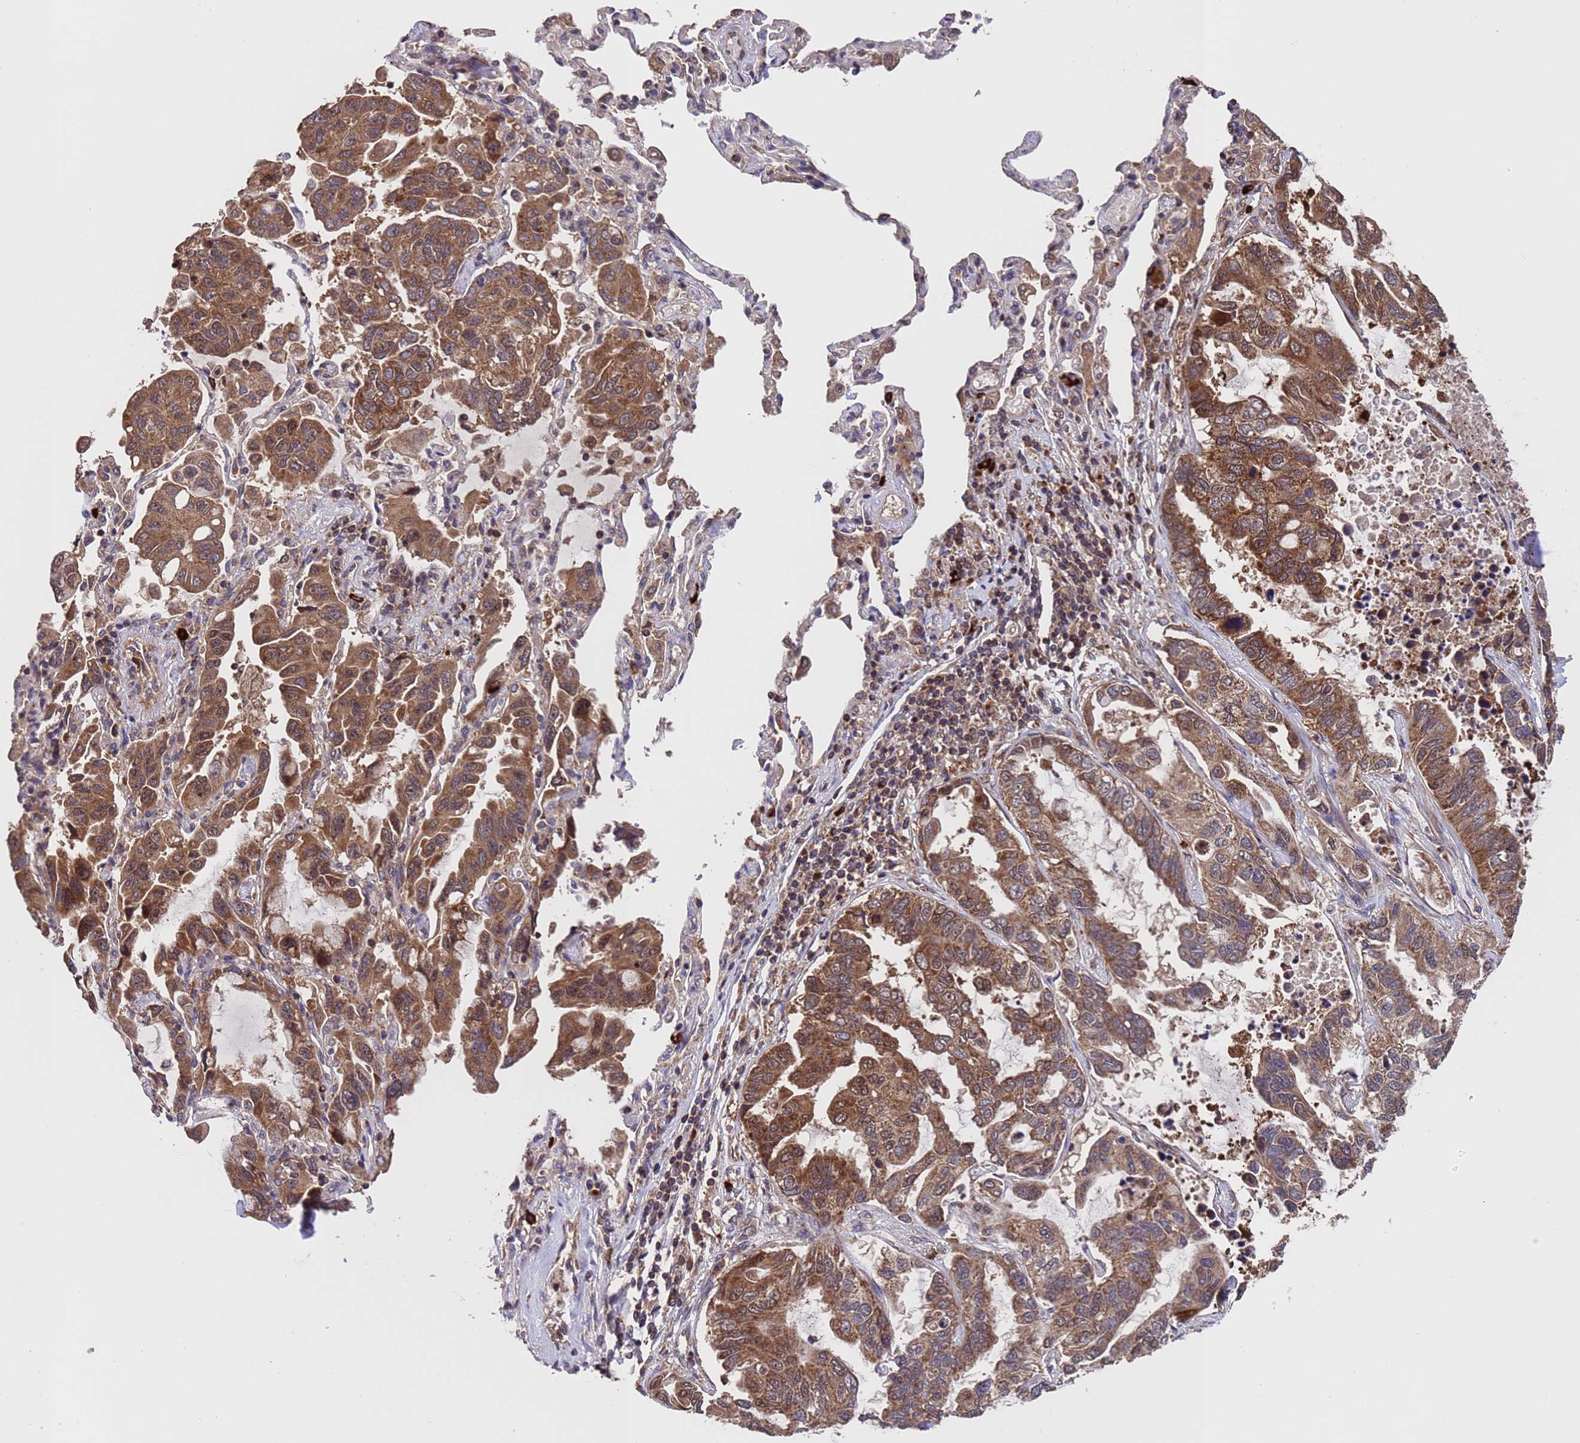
{"staining": {"intensity": "strong", "quantity": ">75%", "location": "cytoplasmic/membranous"}, "tissue": "lung cancer", "cell_type": "Tumor cells", "image_type": "cancer", "snomed": [{"axis": "morphology", "description": "Adenocarcinoma, NOS"}, {"axis": "topography", "description": "Lung"}], "caption": "Immunohistochemistry (IHC) (DAB) staining of human adenocarcinoma (lung) shows strong cytoplasmic/membranous protein staining in about >75% of tumor cells.", "gene": "TSR3", "patient": {"sex": "male", "age": 64}}